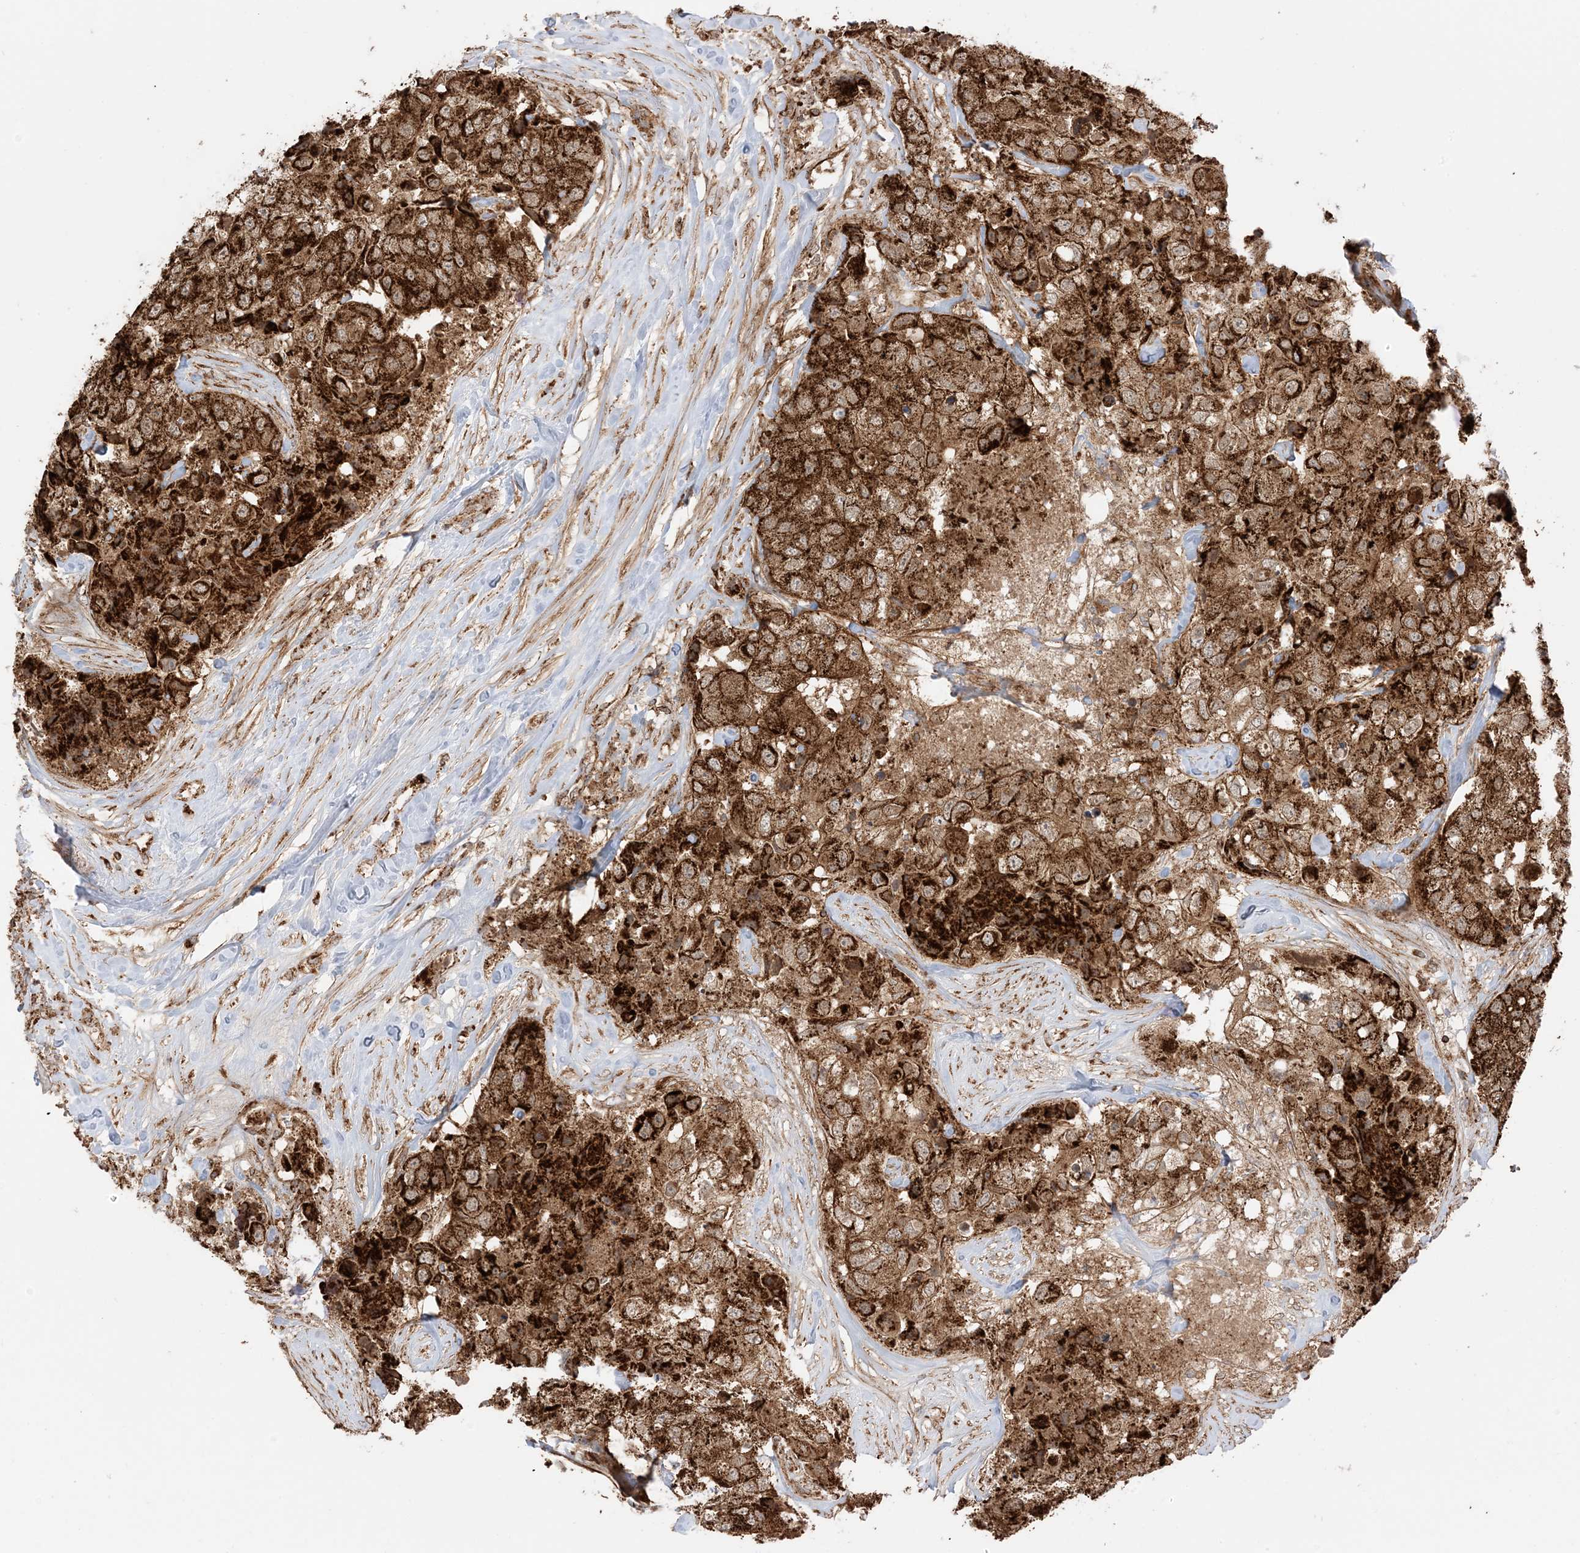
{"staining": {"intensity": "strong", "quantity": ">75%", "location": "cytoplasmic/membranous"}, "tissue": "breast cancer", "cell_type": "Tumor cells", "image_type": "cancer", "snomed": [{"axis": "morphology", "description": "Duct carcinoma"}, {"axis": "topography", "description": "Breast"}], "caption": "Immunohistochemical staining of human breast infiltrating ductal carcinoma exhibits high levels of strong cytoplasmic/membranous protein positivity in approximately >75% of tumor cells.", "gene": "N4BP3", "patient": {"sex": "female", "age": 62}}